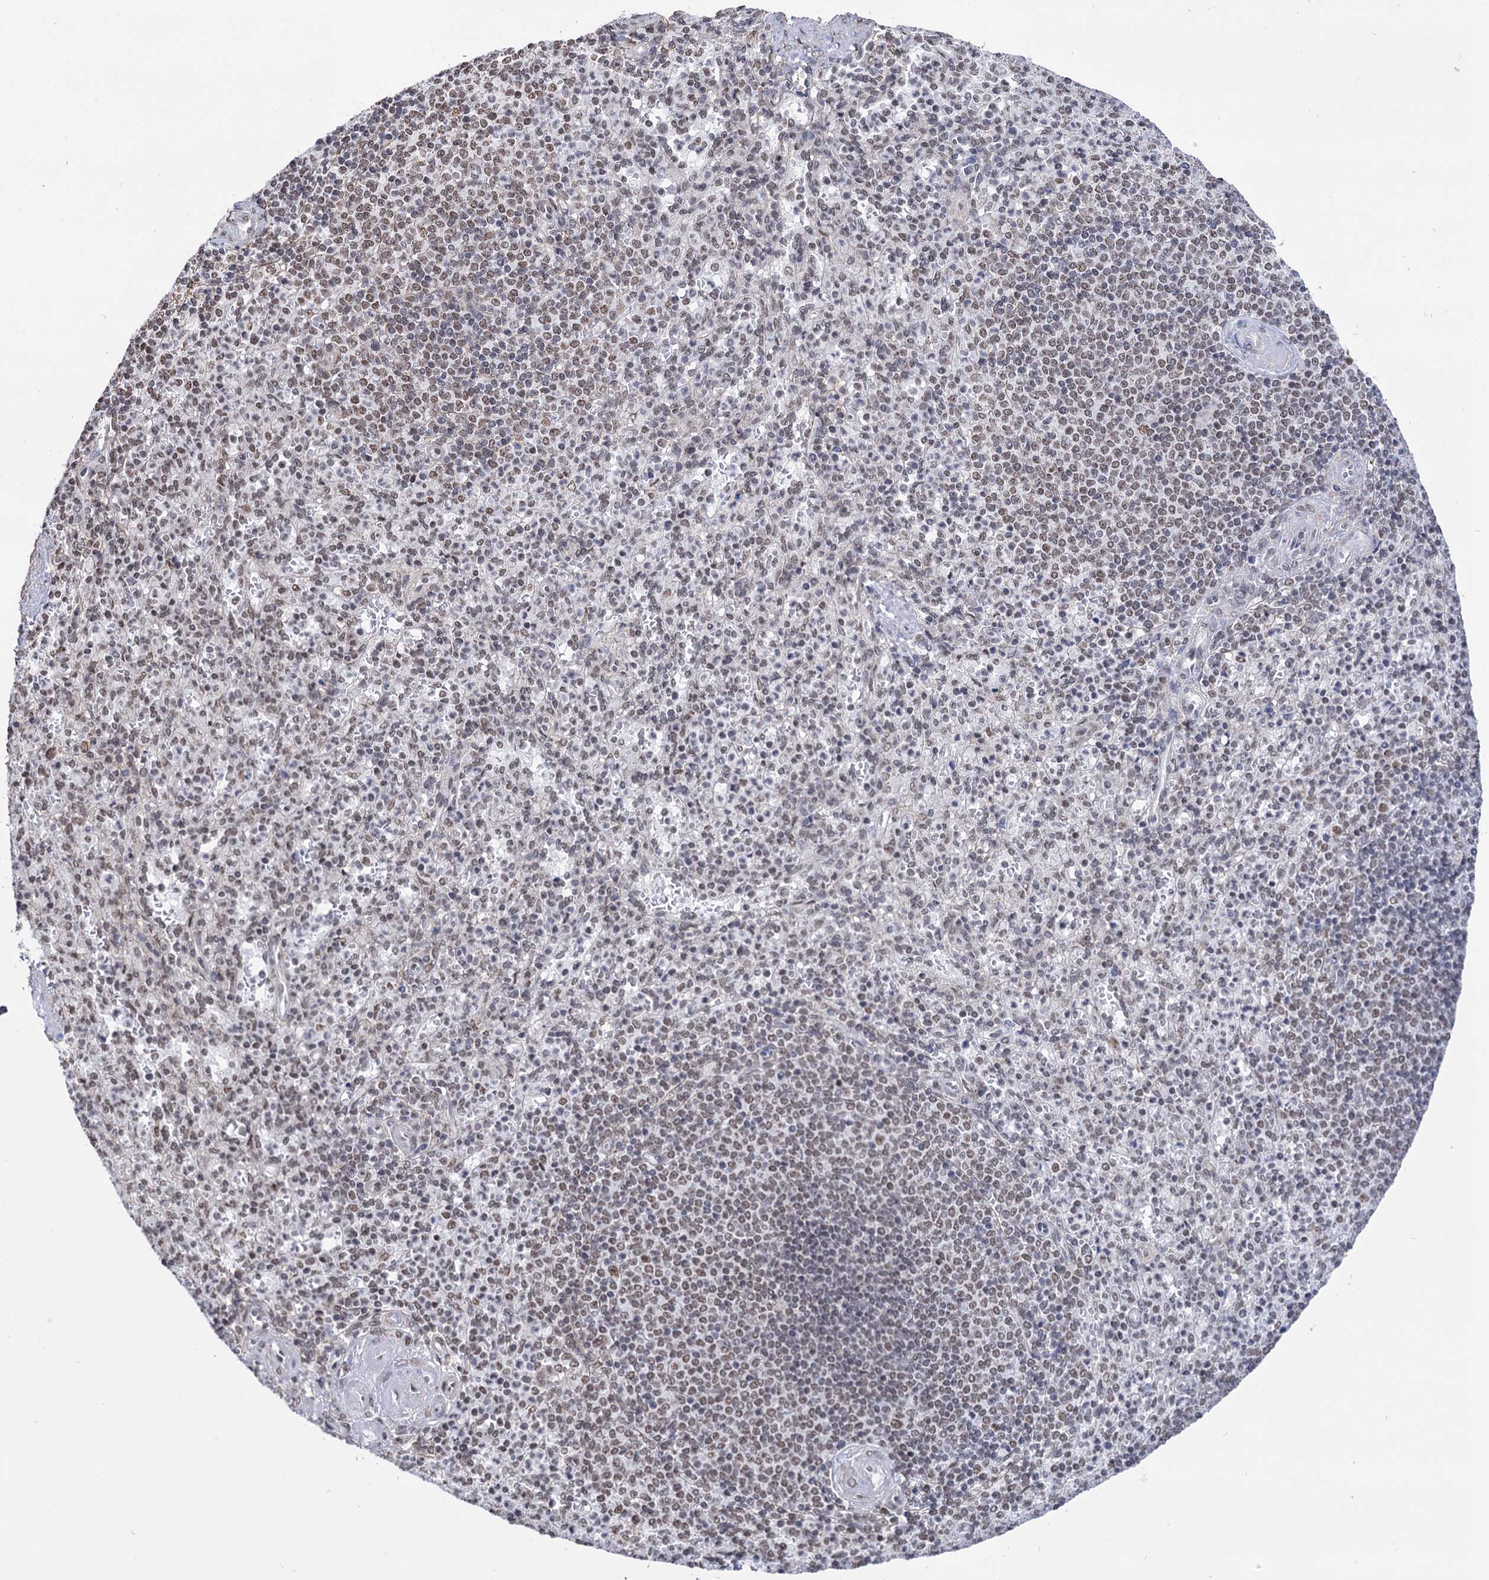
{"staining": {"intensity": "weak", "quantity": "25%-75%", "location": "nuclear"}, "tissue": "spleen", "cell_type": "Cells in red pulp", "image_type": "normal", "snomed": [{"axis": "morphology", "description": "Normal tissue, NOS"}, {"axis": "topography", "description": "Spleen"}], "caption": "Immunohistochemistry (IHC) of benign human spleen reveals low levels of weak nuclear staining in about 25%-75% of cells in red pulp.", "gene": "ABHD10", "patient": {"sex": "female", "age": 74}}